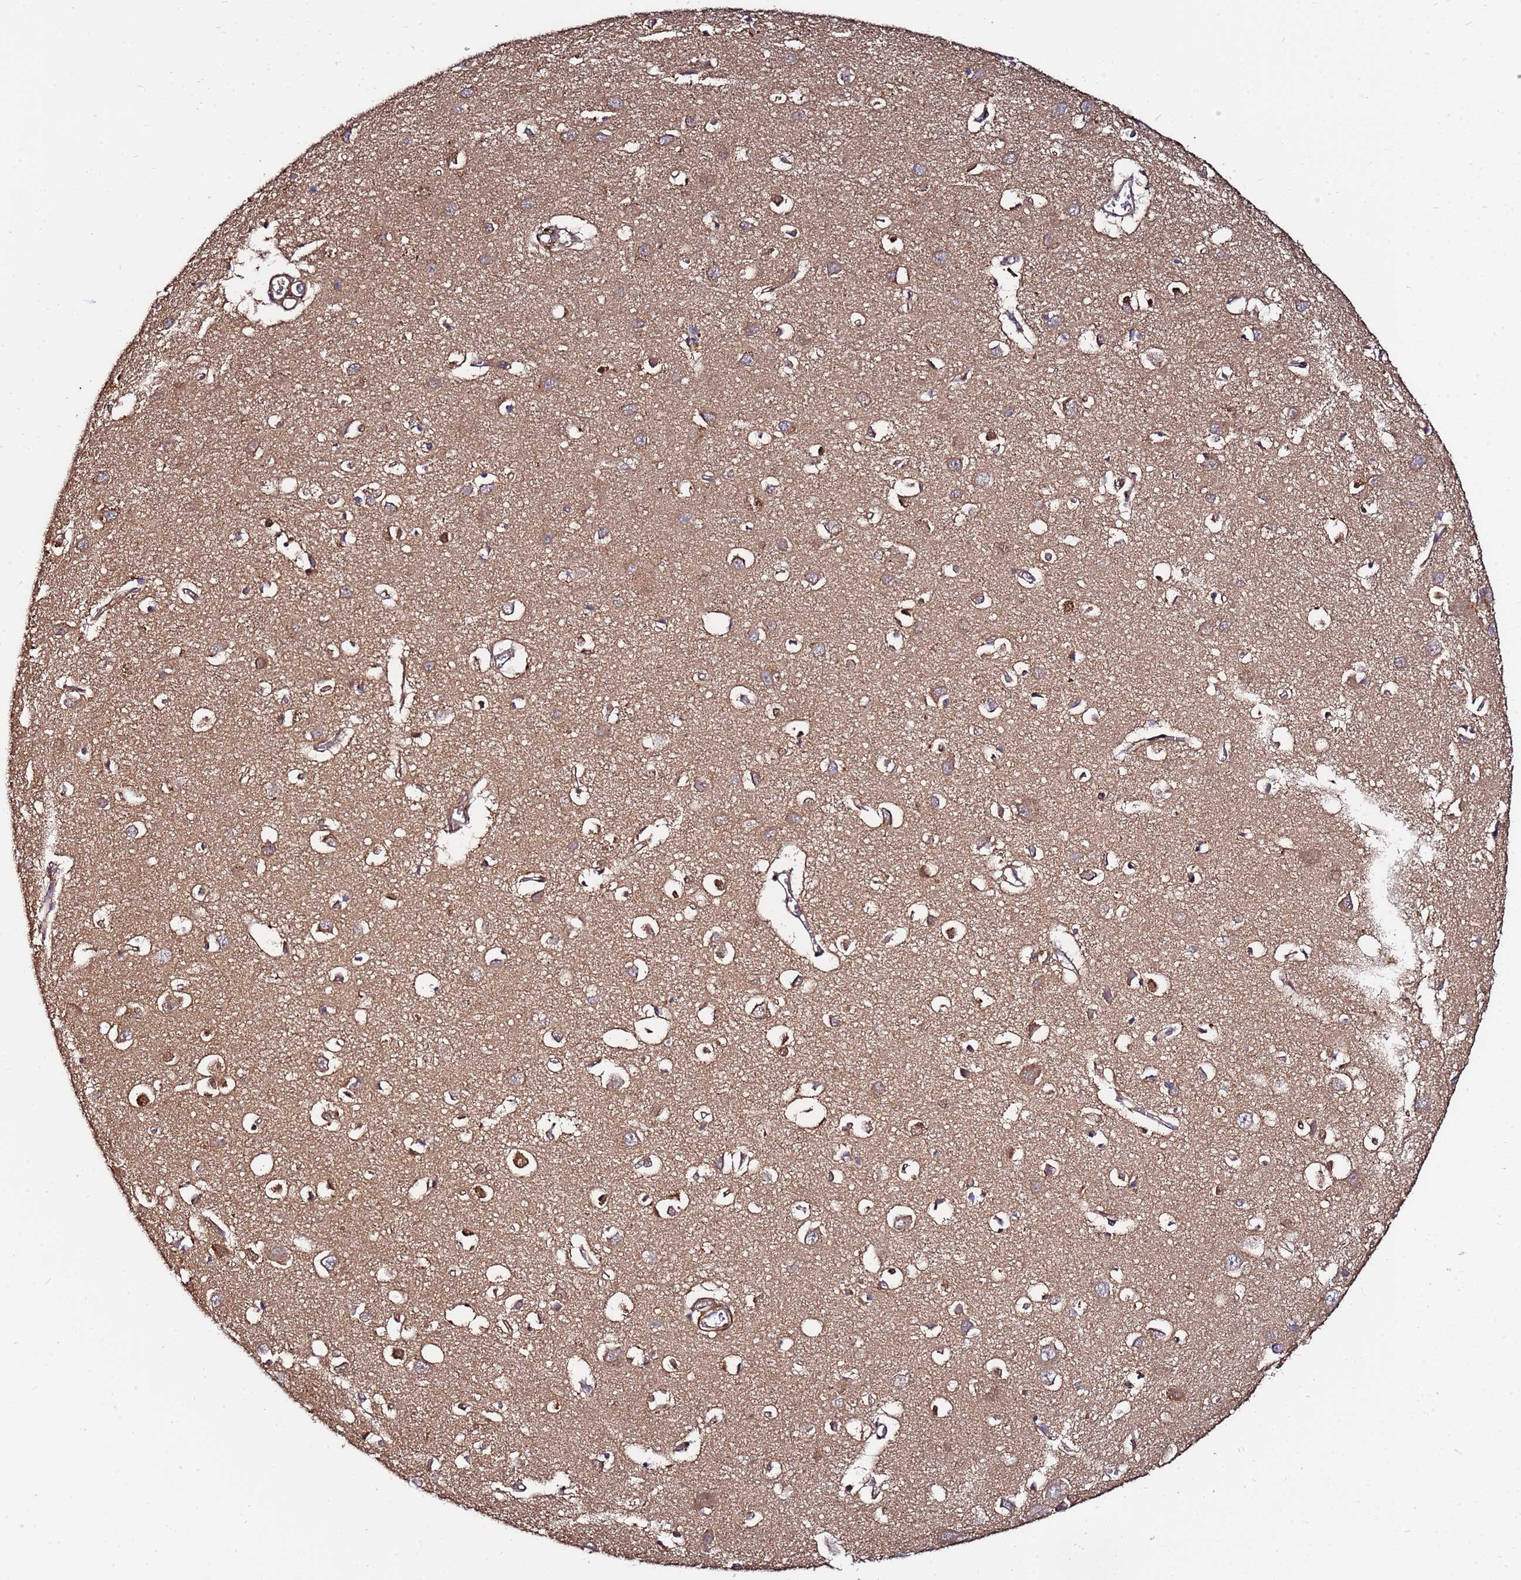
{"staining": {"intensity": "negative", "quantity": "none", "location": "none"}, "tissue": "cerebral cortex", "cell_type": "Endothelial cells", "image_type": "normal", "snomed": [{"axis": "morphology", "description": "Normal tissue, NOS"}, {"axis": "topography", "description": "Cerebral cortex"}], "caption": "High power microscopy photomicrograph of an immunohistochemistry (IHC) image of benign cerebral cortex, revealing no significant expression in endothelial cells. (Brightfield microscopy of DAB immunohistochemistry at high magnification).", "gene": "NAXE", "patient": {"sex": "female", "age": 64}}